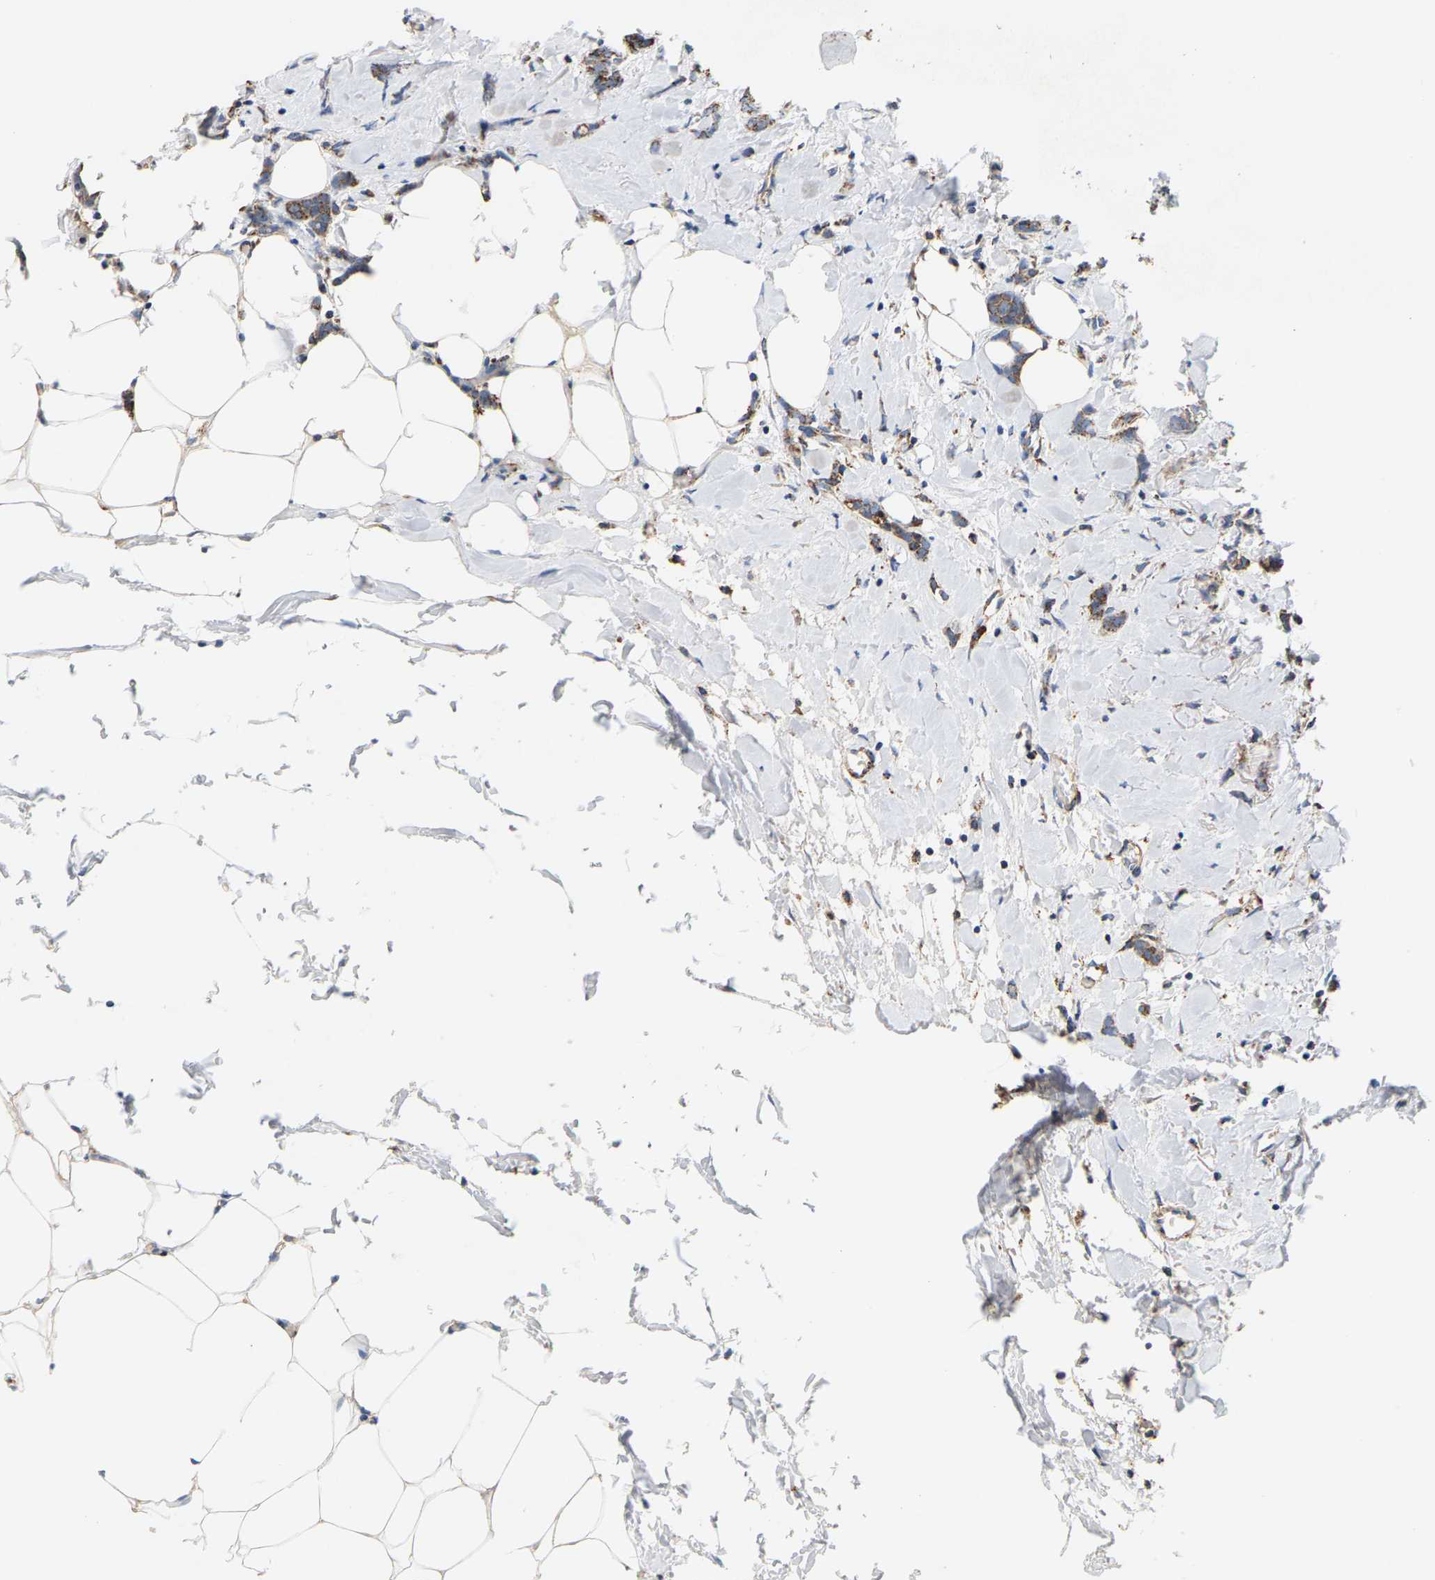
{"staining": {"intensity": "moderate", "quantity": ">75%", "location": "cytoplasmic/membranous"}, "tissue": "breast cancer", "cell_type": "Tumor cells", "image_type": "cancer", "snomed": [{"axis": "morphology", "description": "Lobular carcinoma, in situ"}, {"axis": "morphology", "description": "Lobular carcinoma"}, {"axis": "topography", "description": "Breast"}], "caption": "Immunohistochemistry of lobular carcinoma (breast) reveals medium levels of moderate cytoplasmic/membranous staining in about >75% of tumor cells. (DAB (3,3'-diaminobenzidine) IHC, brown staining for protein, blue staining for nuclei).", "gene": "SHMT2", "patient": {"sex": "female", "age": 41}}